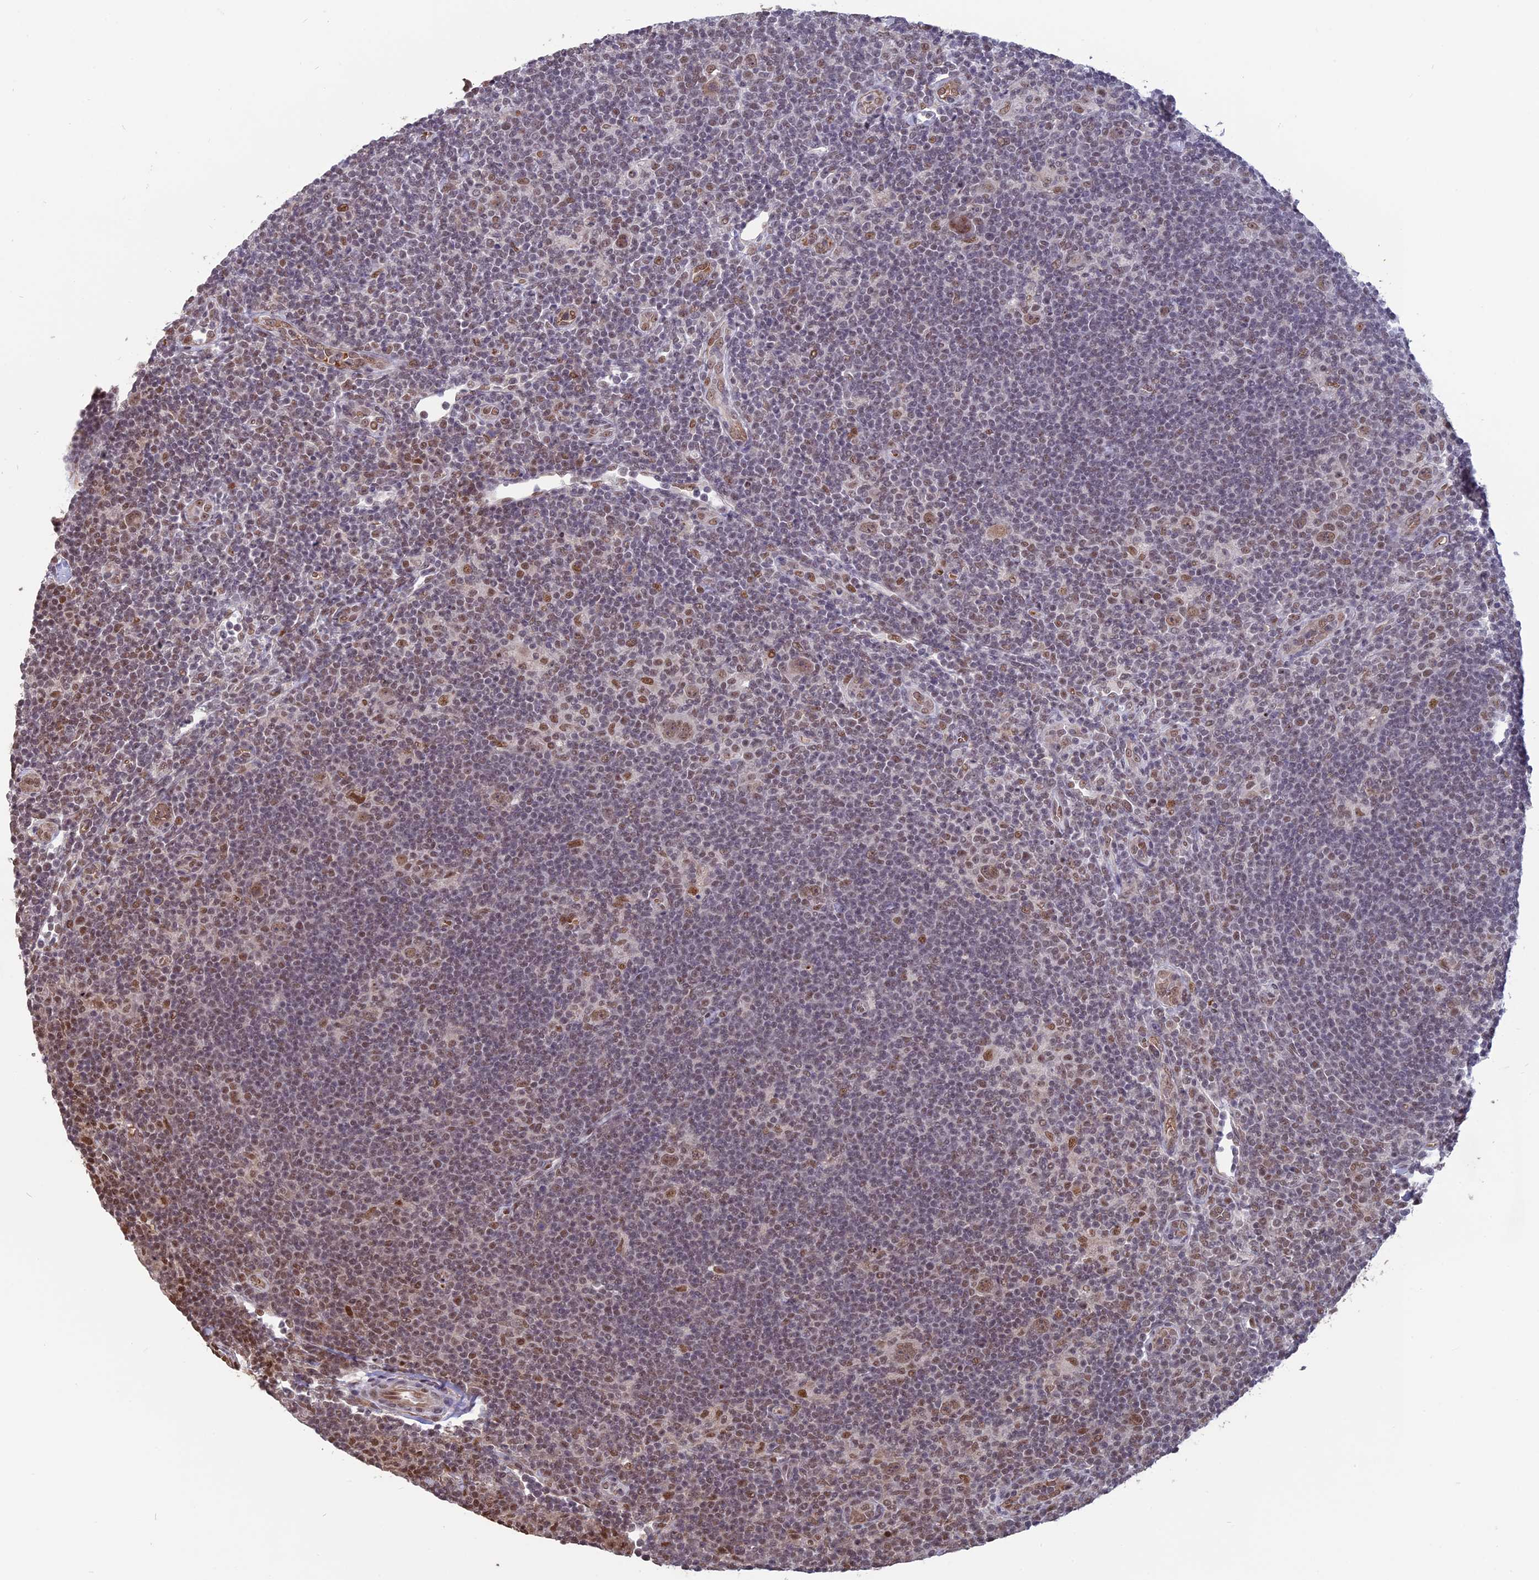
{"staining": {"intensity": "moderate", "quantity": ">75%", "location": "nuclear"}, "tissue": "lymphoma", "cell_type": "Tumor cells", "image_type": "cancer", "snomed": [{"axis": "morphology", "description": "Hodgkin's disease, NOS"}, {"axis": "topography", "description": "Lymph node"}], "caption": "Immunohistochemical staining of human lymphoma shows moderate nuclear protein positivity in about >75% of tumor cells.", "gene": "MFAP1", "patient": {"sex": "female", "age": 57}}